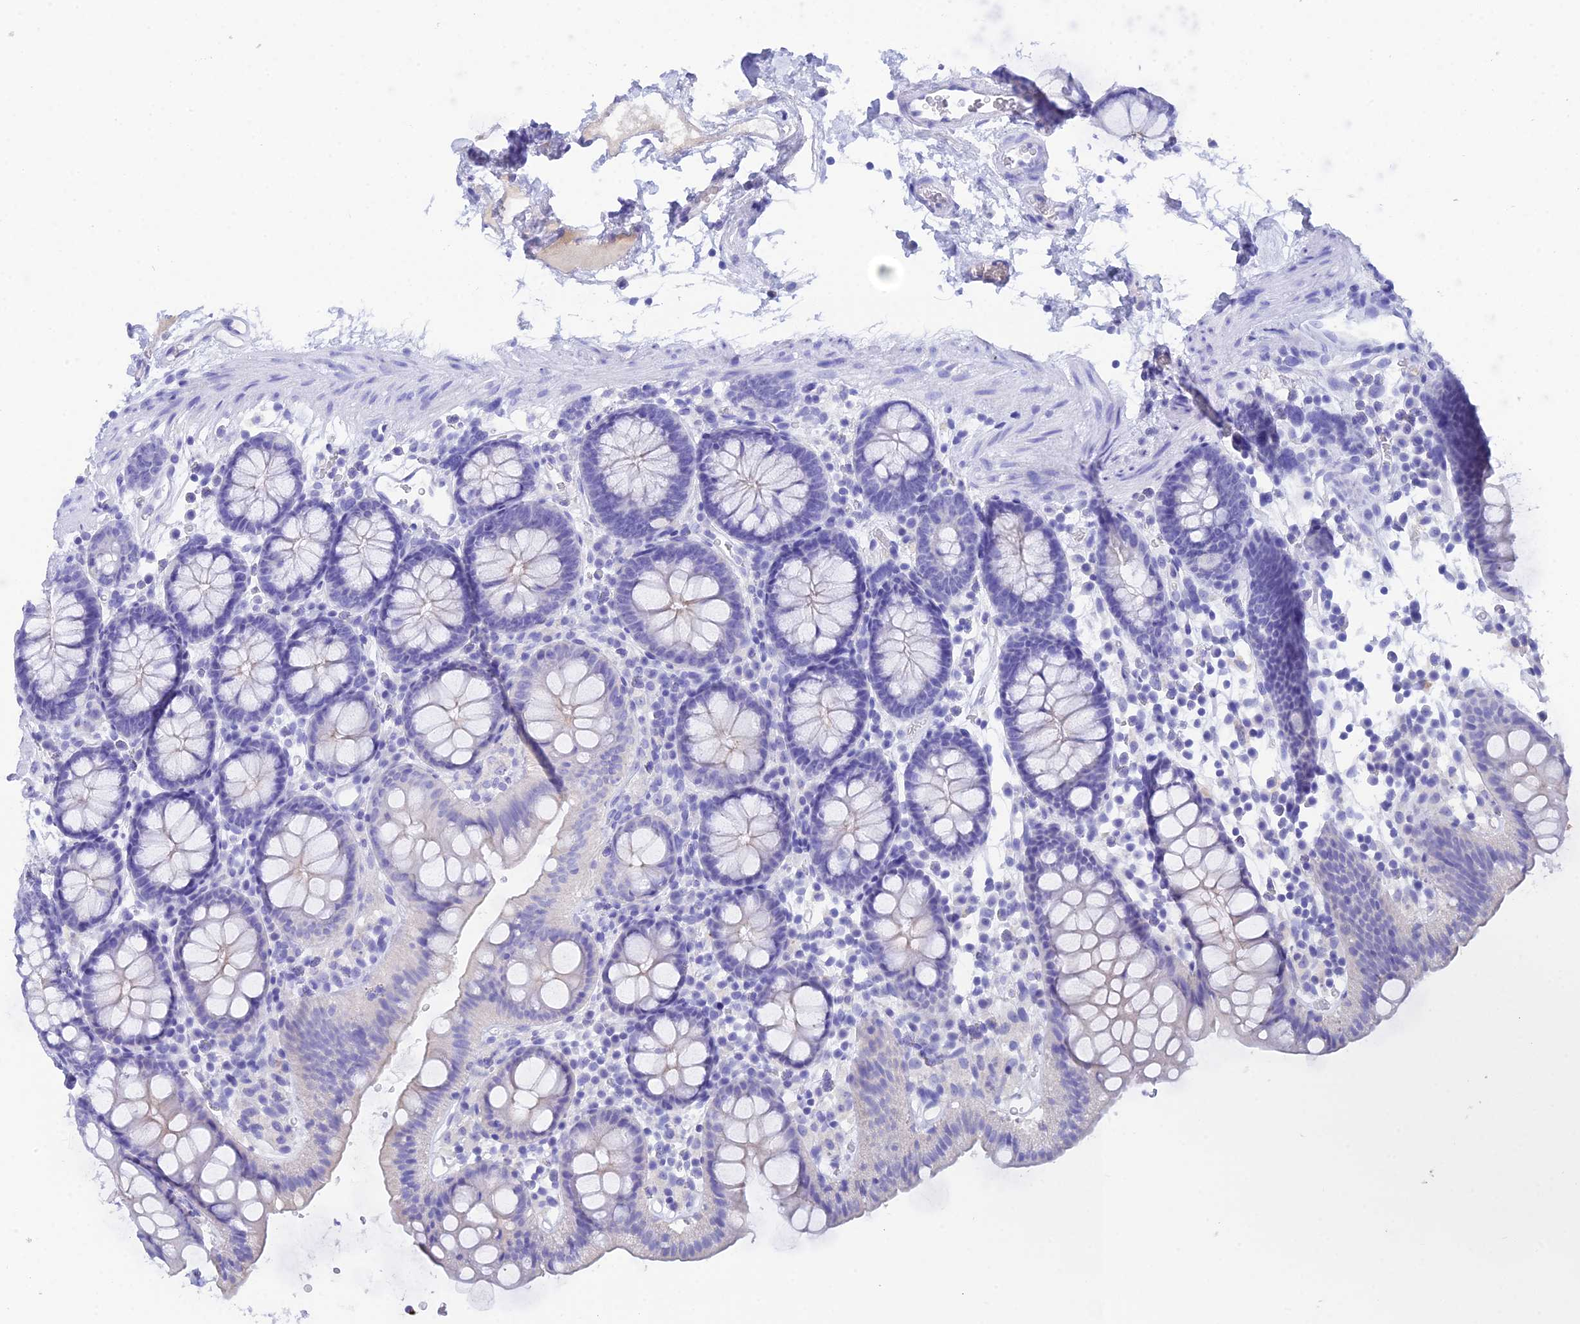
{"staining": {"intensity": "negative", "quantity": "none", "location": "none"}, "tissue": "colon", "cell_type": "Endothelial cells", "image_type": "normal", "snomed": [{"axis": "morphology", "description": "Normal tissue, NOS"}, {"axis": "topography", "description": "Colon"}], "caption": "An IHC photomicrograph of unremarkable colon is shown. There is no staining in endothelial cells of colon. (Immunohistochemistry, brightfield microscopy, high magnification).", "gene": "REG1A", "patient": {"sex": "male", "age": 75}}